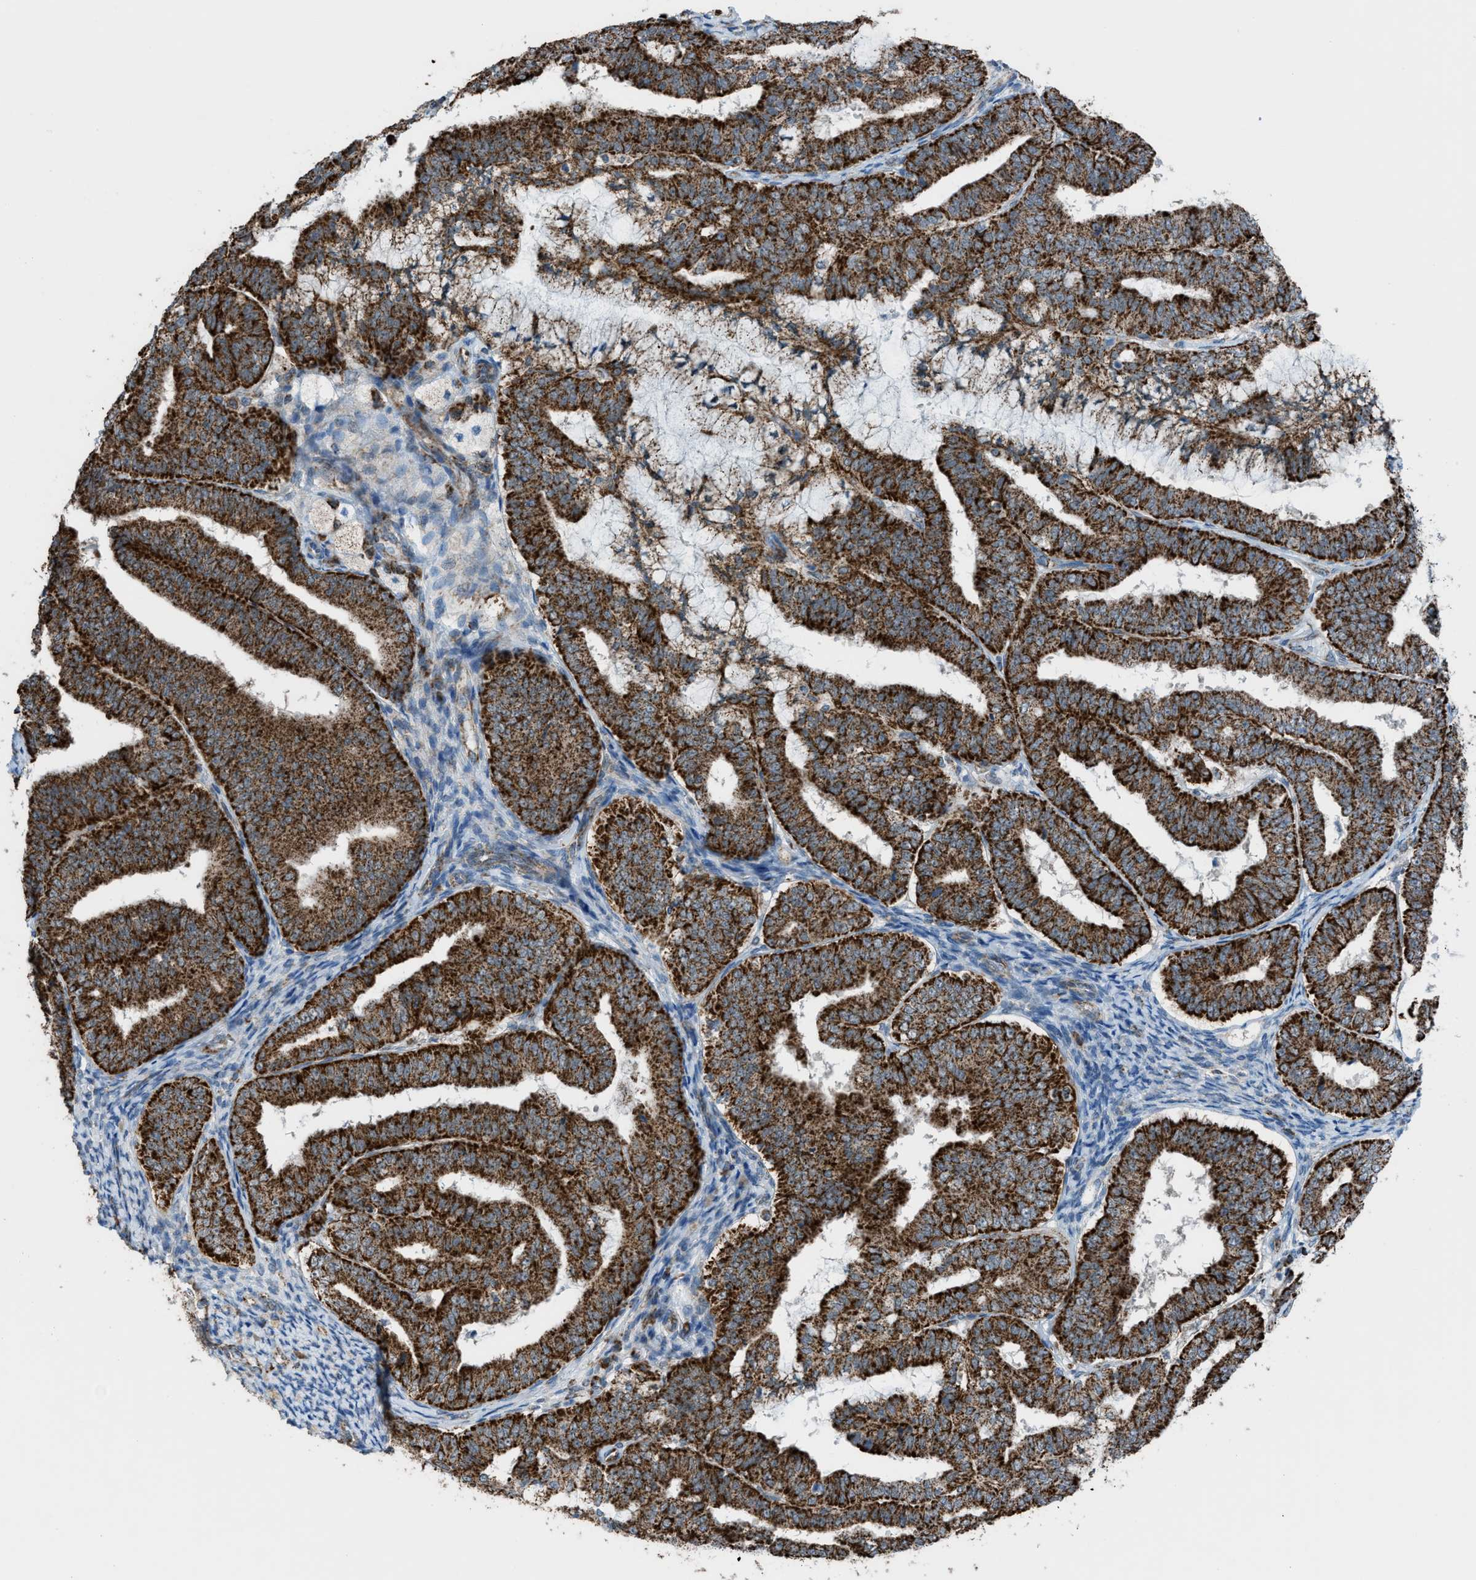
{"staining": {"intensity": "strong", "quantity": ">75%", "location": "cytoplasmic/membranous"}, "tissue": "endometrial cancer", "cell_type": "Tumor cells", "image_type": "cancer", "snomed": [{"axis": "morphology", "description": "Adenocarcinoma, NOS"}, {"axis": "topography", "description": "Endometrium"}], "caption": "IHC image of endometrial cancer stained for a protein (brown), which displays high levels of strong cytoplasmic/membranous expression in approximately >75% of tumor cells.", "gene": "SRM", "patient": {"sex": "female", "age": 63}}